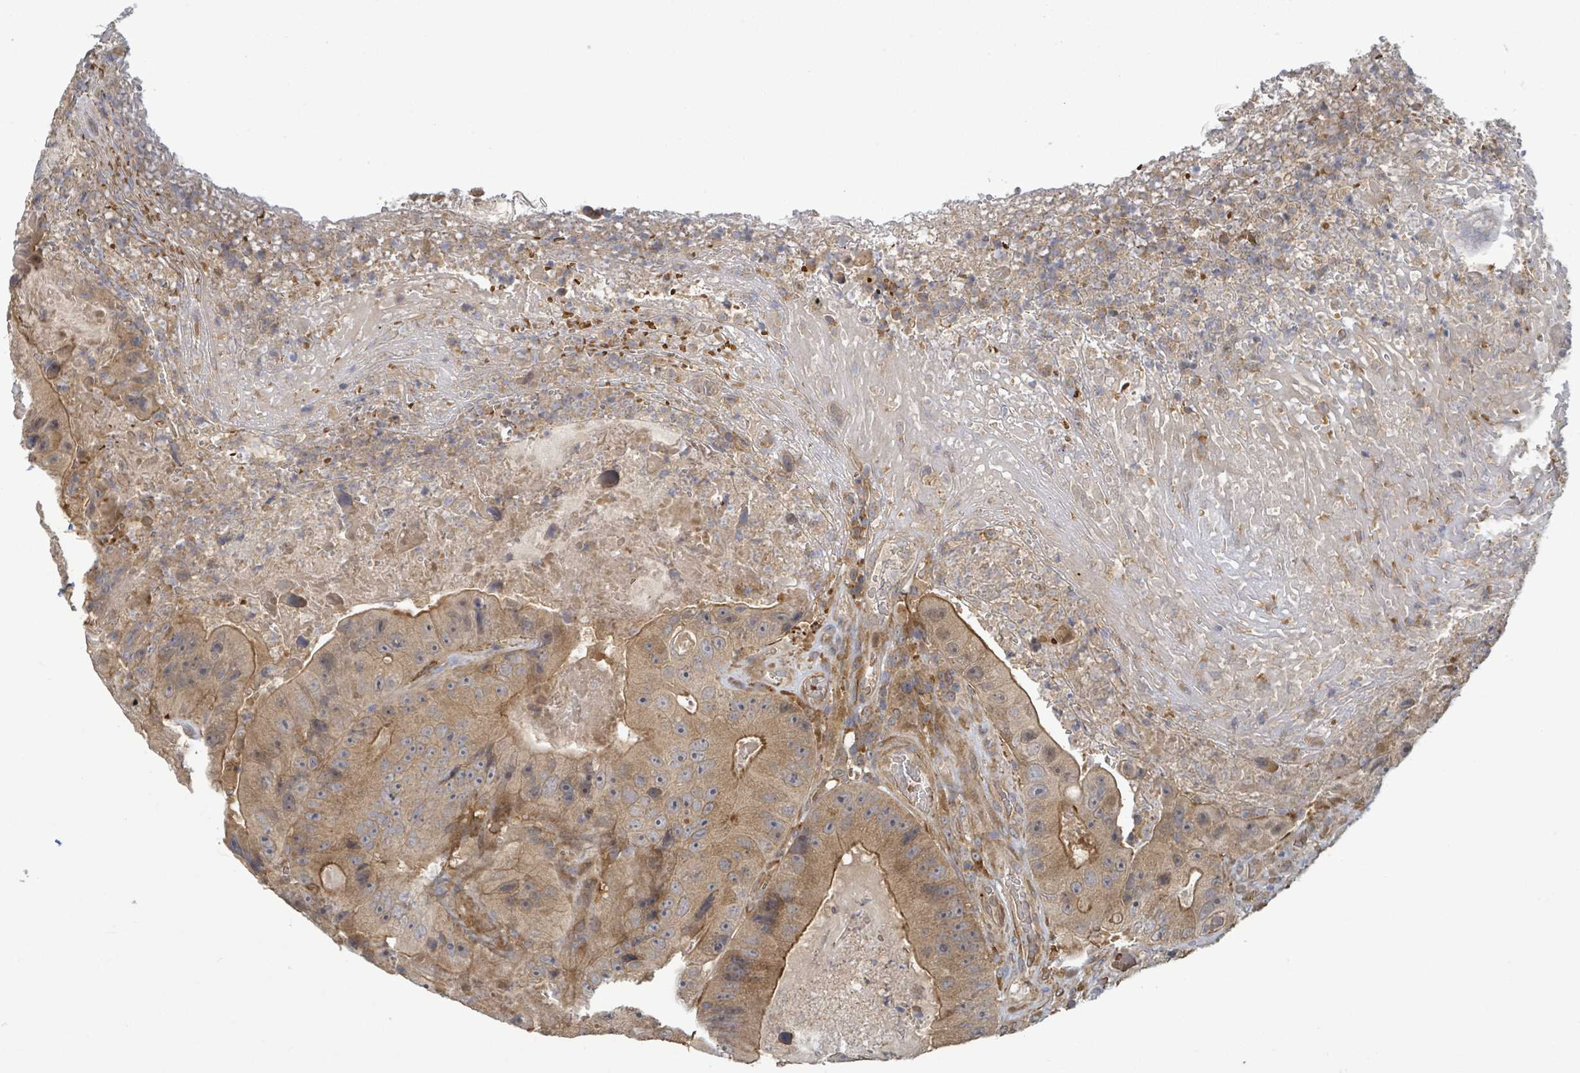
{"staining": {"intensity": "moderate", "quantity": ">75%", "location": "cytoplasmic/membranous"}, "tissue": "colorectal cancer", "cell_type": "Tumor cells", "image_type": "cancer", "snomed": [{"axis": "morphology", "description": "Adenocarcinoma, NOS"}, {"axis": "topography", "description": "Colon"}], "caption": "Colorectal cancer (adenocarcinoma) stained with IHC reveals moderate cytoplasmic/membranous staining in about >75% of tumor cells.", "gene": "MAP3K6", "patient": {"sex": "female", "age": 86}}